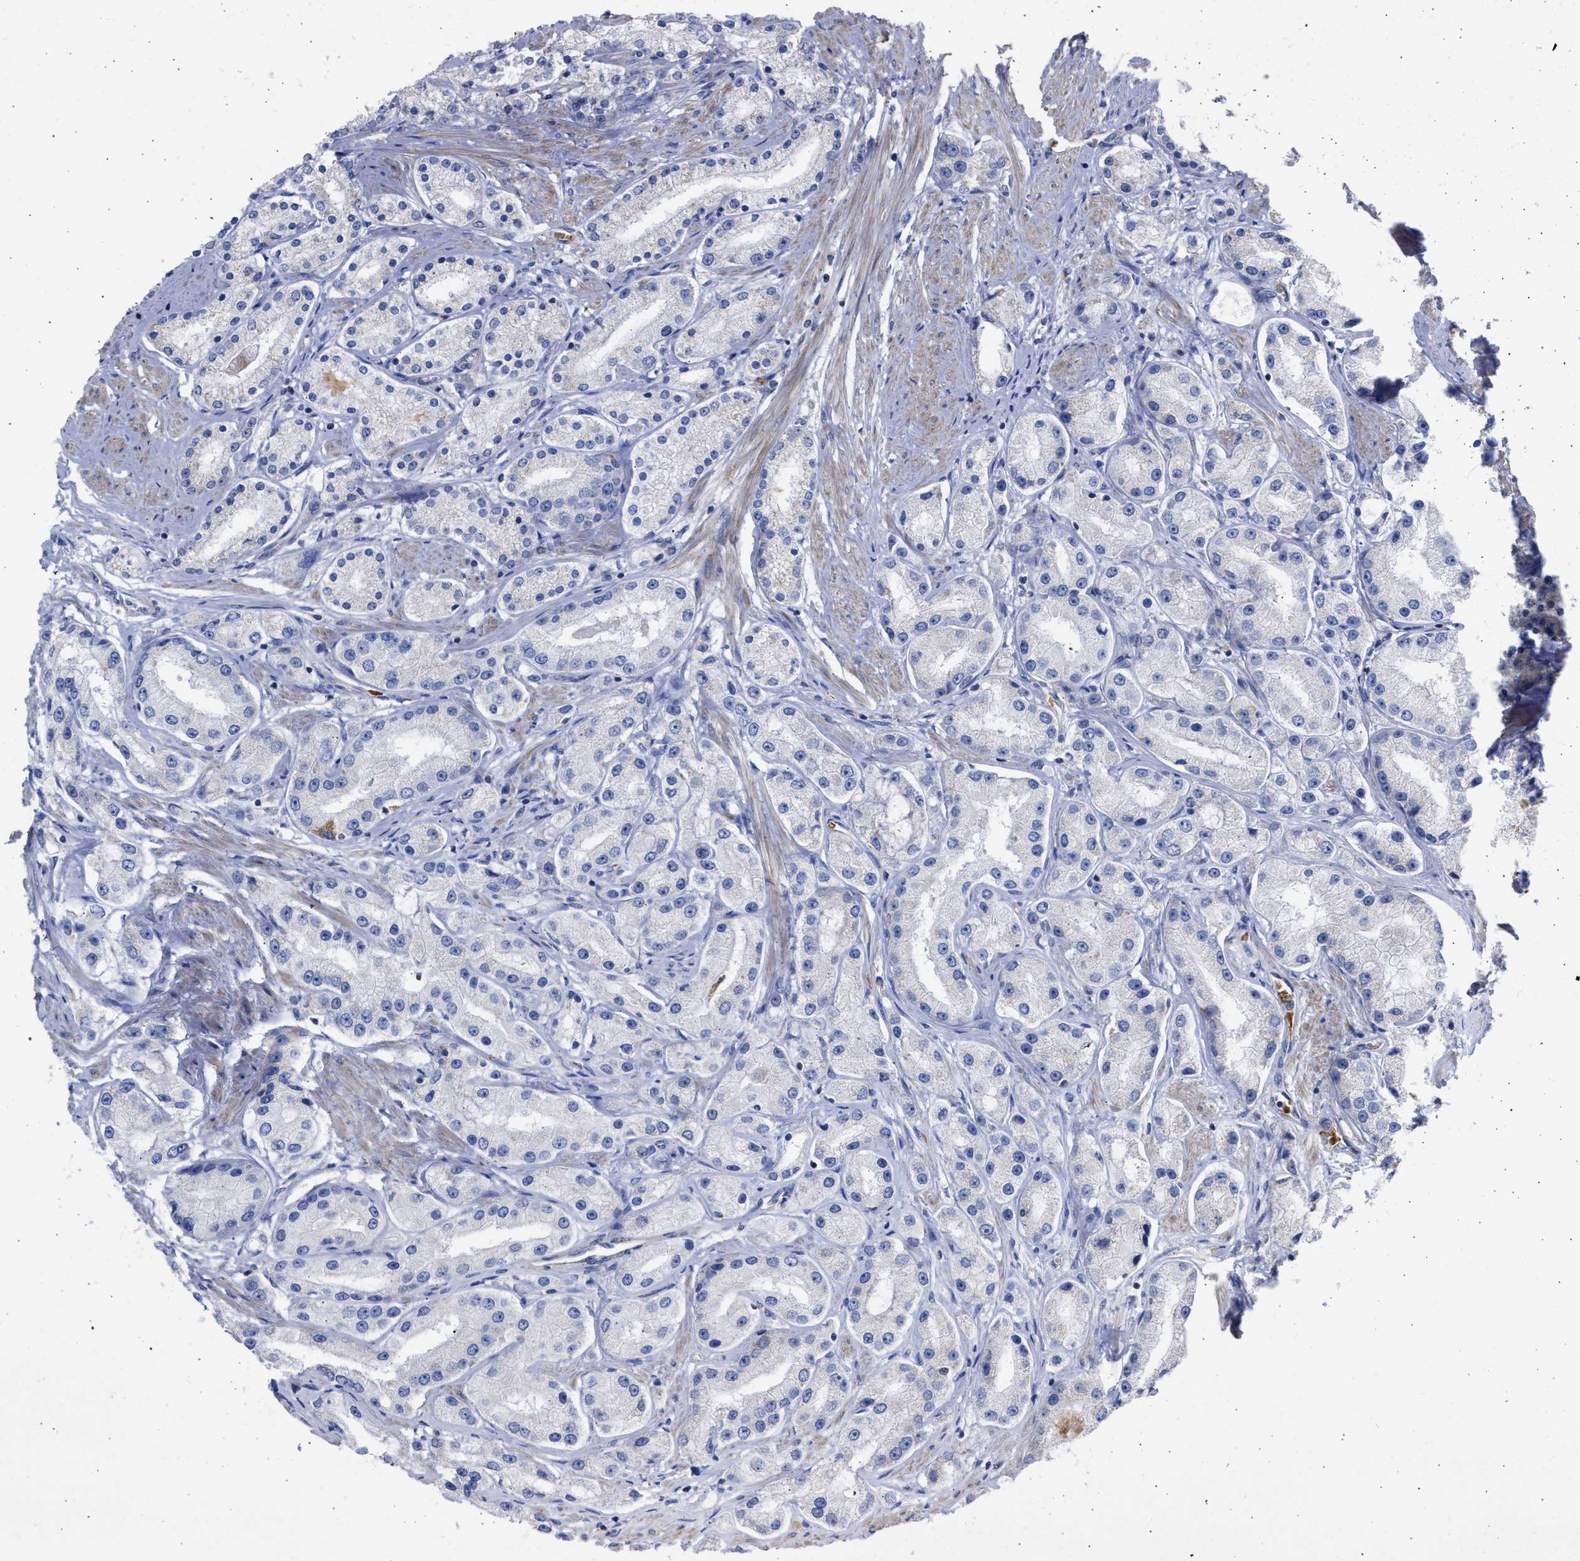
{"staining": {"intensity": "negative", "quantity": "none", "location": "none"}, "tissue": "prostate cancer", "cell_type": "Tumor cells", "image_type": "cancer", "snomed": [{"axis": "morphology", "description": "Adenocarcinoma, Low grade"}, {"axis": "topography", "description": "Prostate"}], "caption": "A photomicrograph of human prostate cancer (adenocarcinoma (low-grade)) is negative for staining in tumor cells.", "gene": "BTG3", "patient": {"sex": "male", "age": 63}}